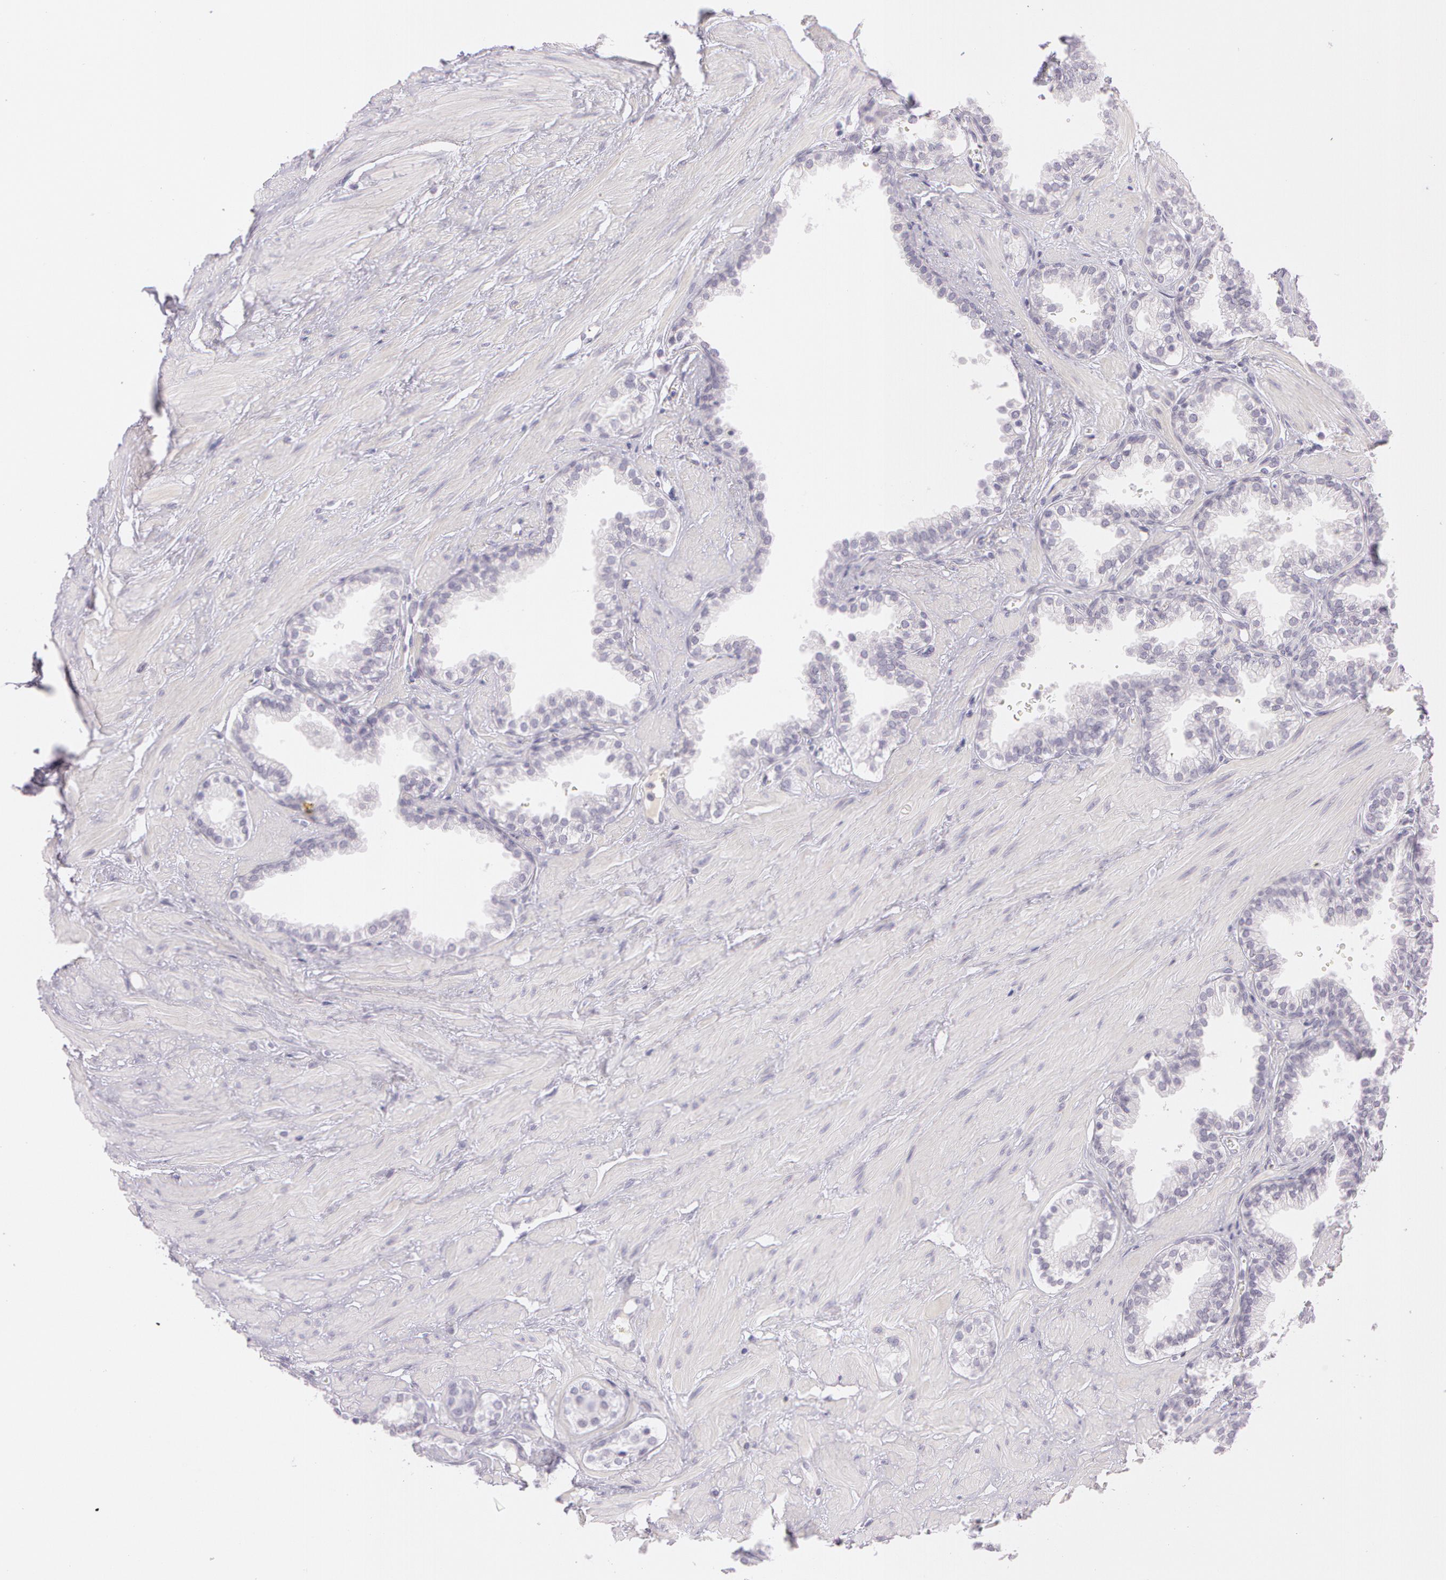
{"staining": {"intensity": "negative", "quantity": "none", "location": "none"}, "tissue": "prostate", "cell_type": "Glandular cells", "image_type": "normal", "snomed": [{"axis": "morphology", "description": "Normal tissue, NOS"}, {"axis": "topography", "description": "Prostate"}], "caption": "Image shows no protein positivity in glandular cells of unremarkable prostate.", "gene": "OTC", "patient": {"sex": "male", "age": 64}}